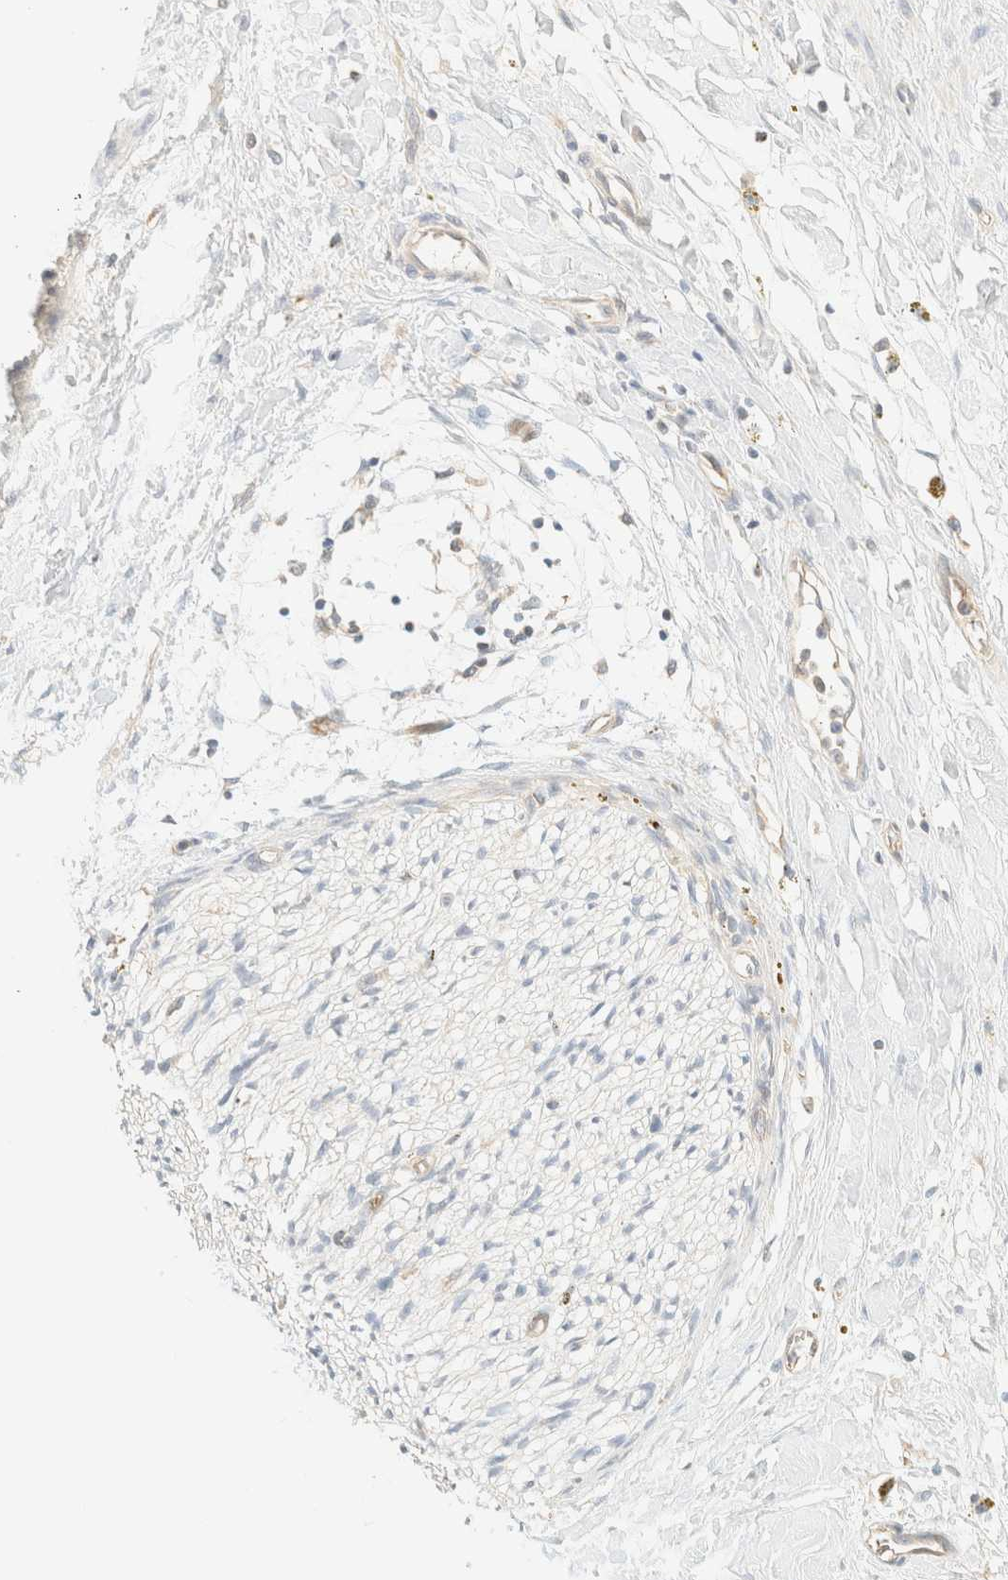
{"staining": {"intensity": "negative", "quantity": "none", "location": "none"}, "tissue": "adipose tissue", "cell_type": "Adipocytes", "image_type": "normal", "snomed": [{"axis": "morphology", "description": "Normal tissue, NOS"}, {"axis": "topography", "description": "Kidney"}, {"axis": "topography", "description": "Peripheral nerve tissue"}], "caption": "Immunohistochemical staining of benign adipose tissue reveals no significant expression in adipocytes.", "gene": "FHOD1", "patient": {"sex": "male", "age": 7}}